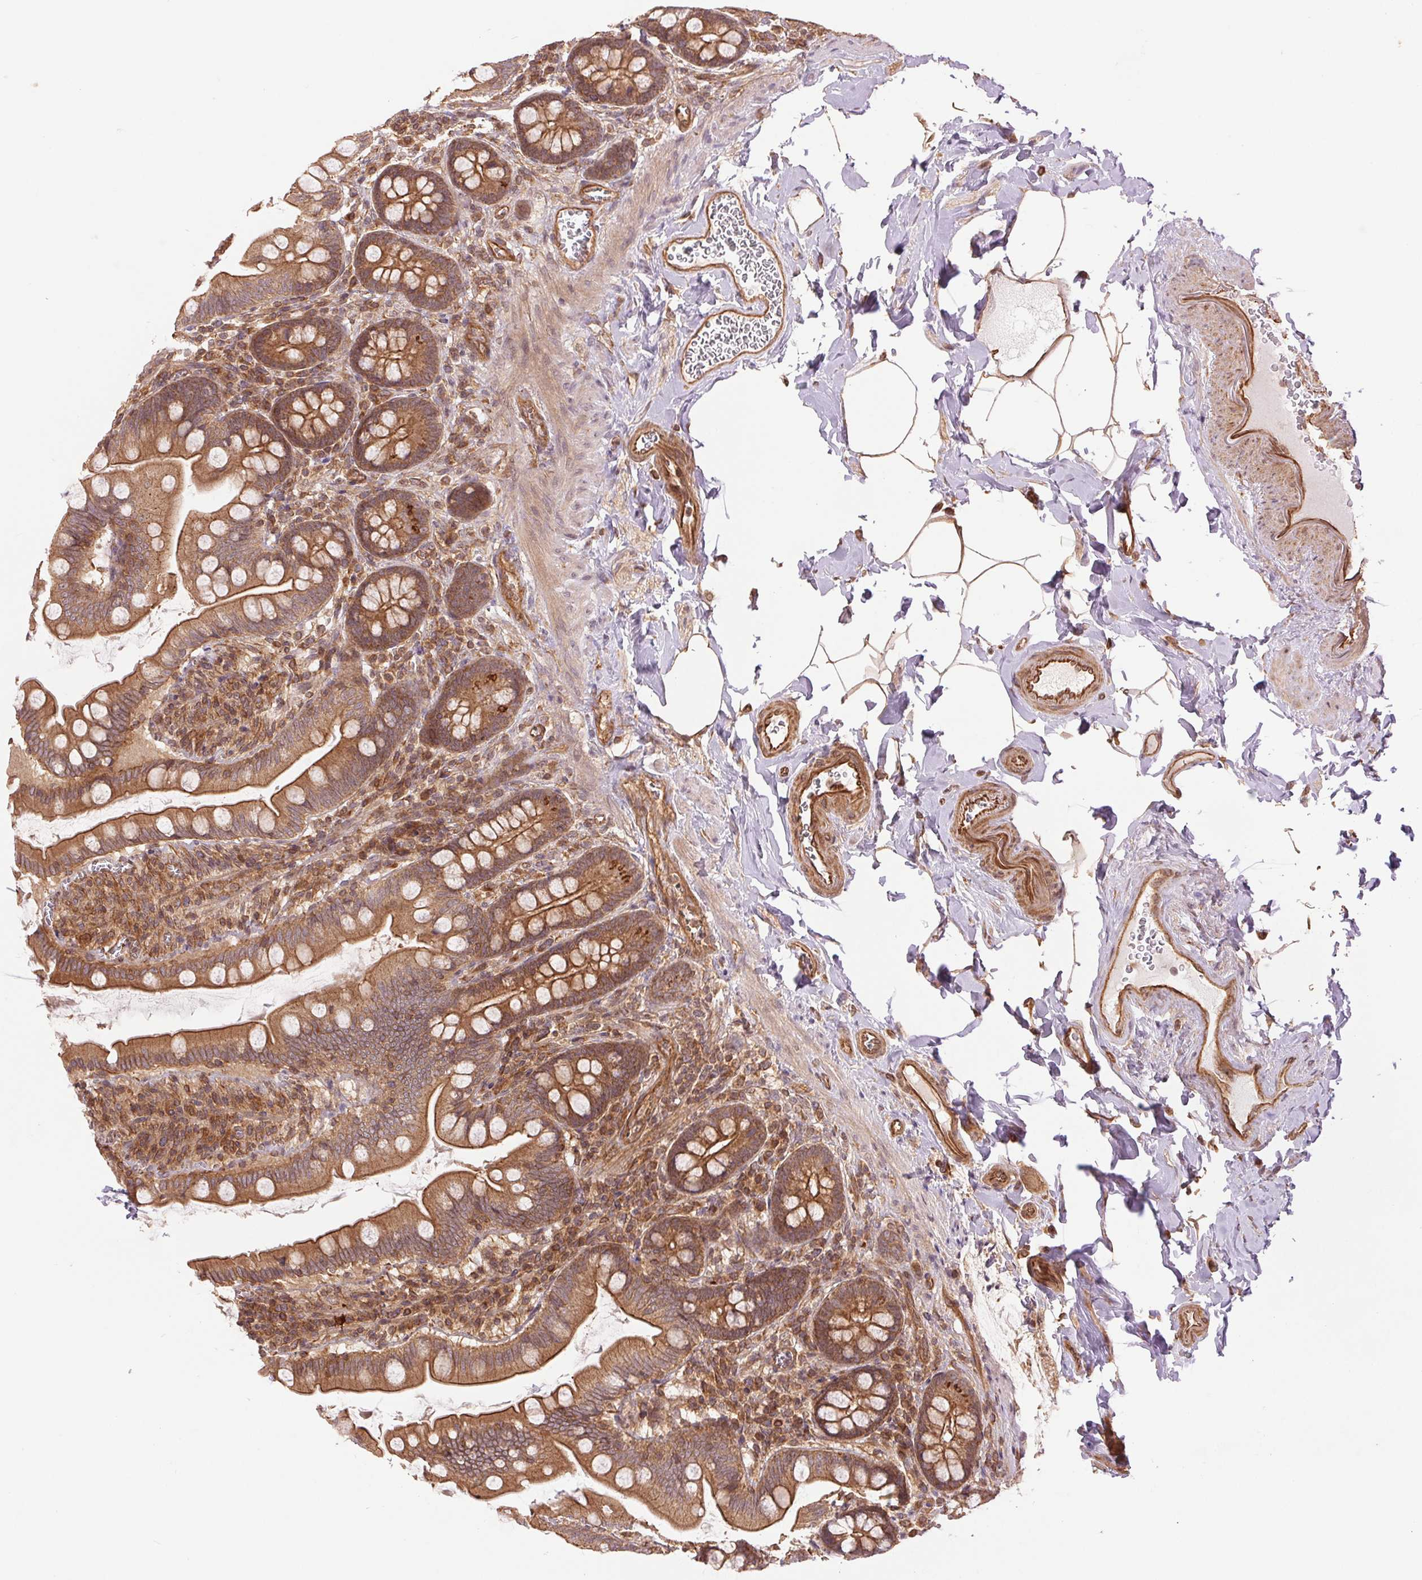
{"staining": {"intensity": "moderate", "quantity": ">75%", "location": "cytoplasmic/membranous"}, "tissue": "small intestine", "cell_type": "Glandular cells", "image_type": "normal", "snomed": [{"axis": "morphology", "description": "Normal tissue, NOS"}, {"axis": "topography", "description": "Small intestine"}], "caption": "IHC micrograph of normal small intestine: small intestine stained using immunohistochemistry (IHC) exhibits medium levels of moderate protein expression localized specifically in the cytoplasmic/membranous of glandular cells, appearing as a cytoplasmic/membranous brown color.", "gene": "STARD7", "patient": {"sex": "female", "age": 56}}